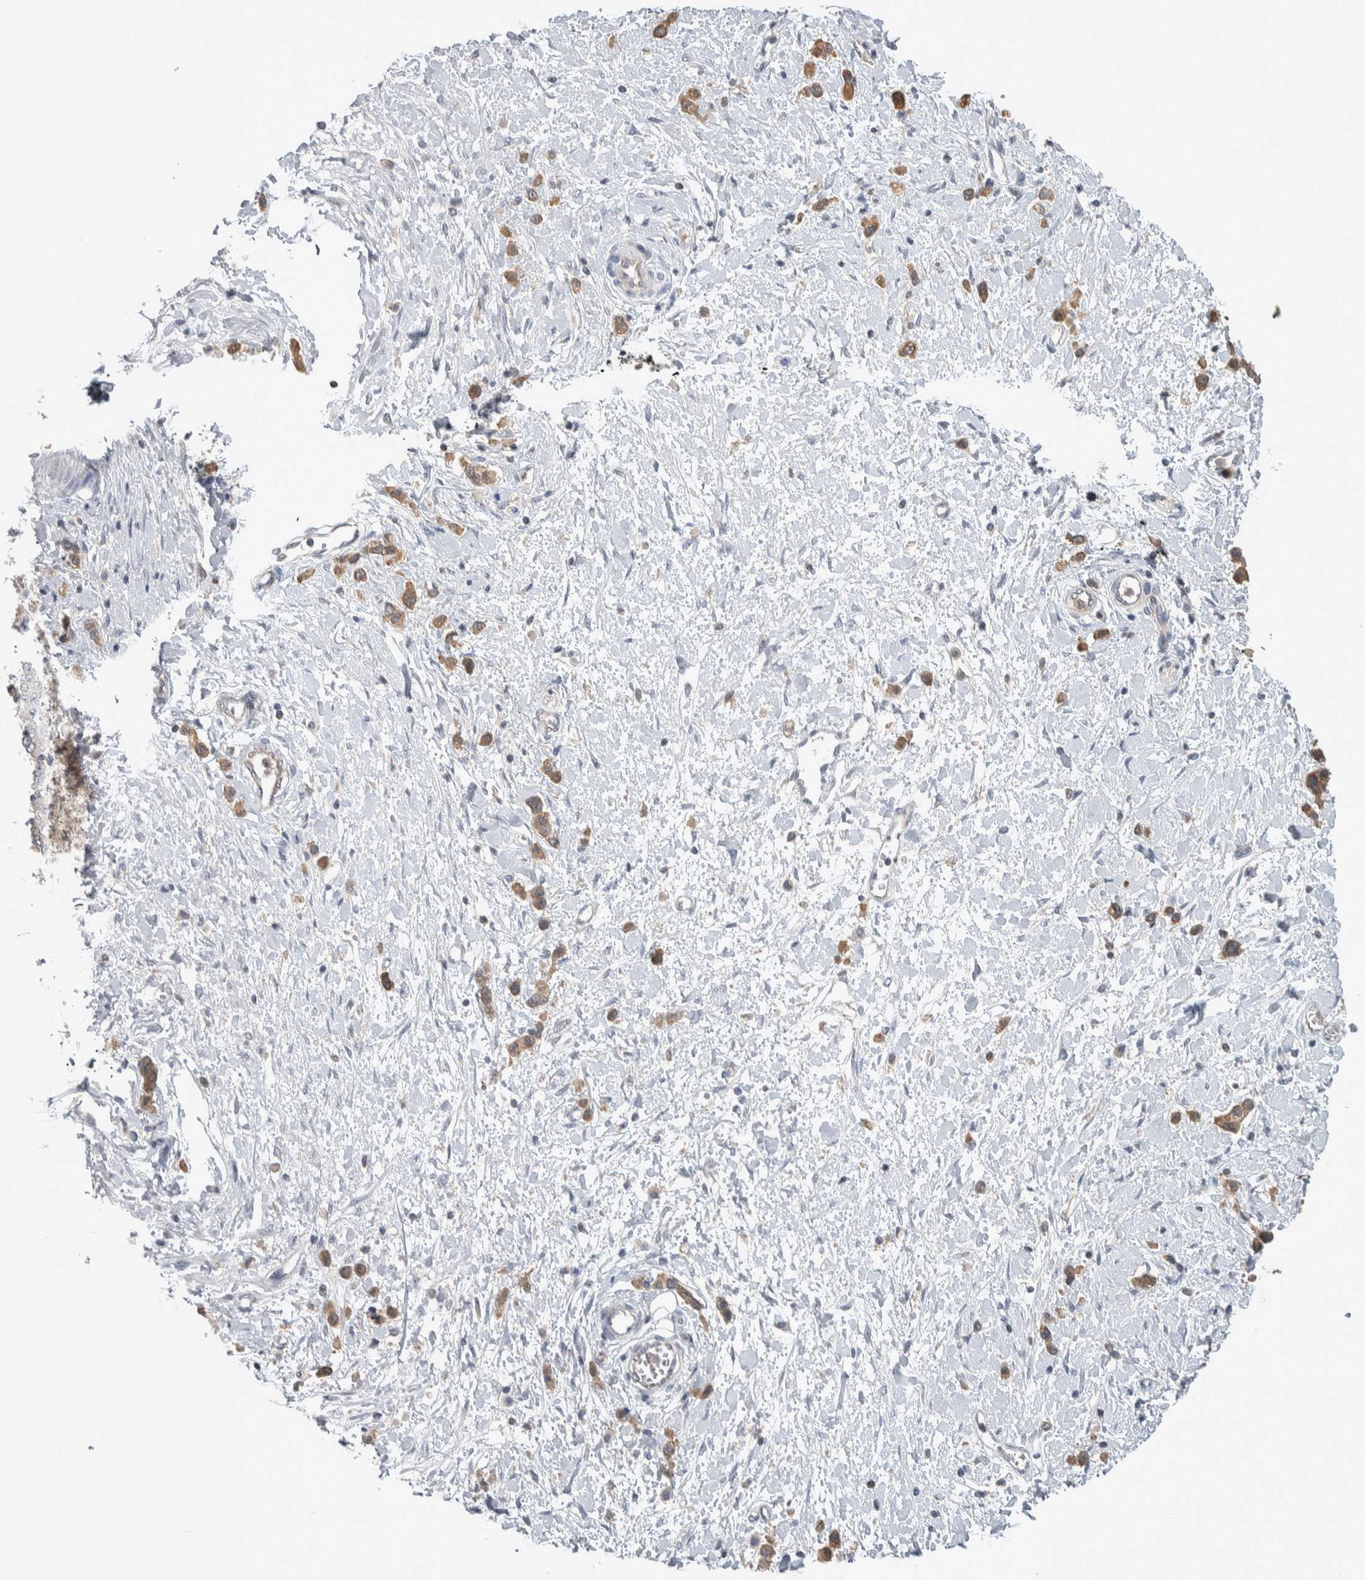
{"staining": {"intensity": "moderate", "quantity": ">75%", "location": "cytoplasmic/membranous"}, "tissue": "stomach cancer", "cell_type": "Tumor cells", "image_type": "cancer", "snomed": [{"axis": "morphology", "description": "Adenocarcinoma, NOS"}, {"axis": "topography", "description": "Stomach"}], "caption": "Brown immunohistochemical staining in stomach cancer (adenocarcinoma) demonstrates moderate cytoplasmic/membranous staining in about >75% of tumor cells.", "gene": "HTATIP2", "patient": {"sex": "female", "age": 65}}